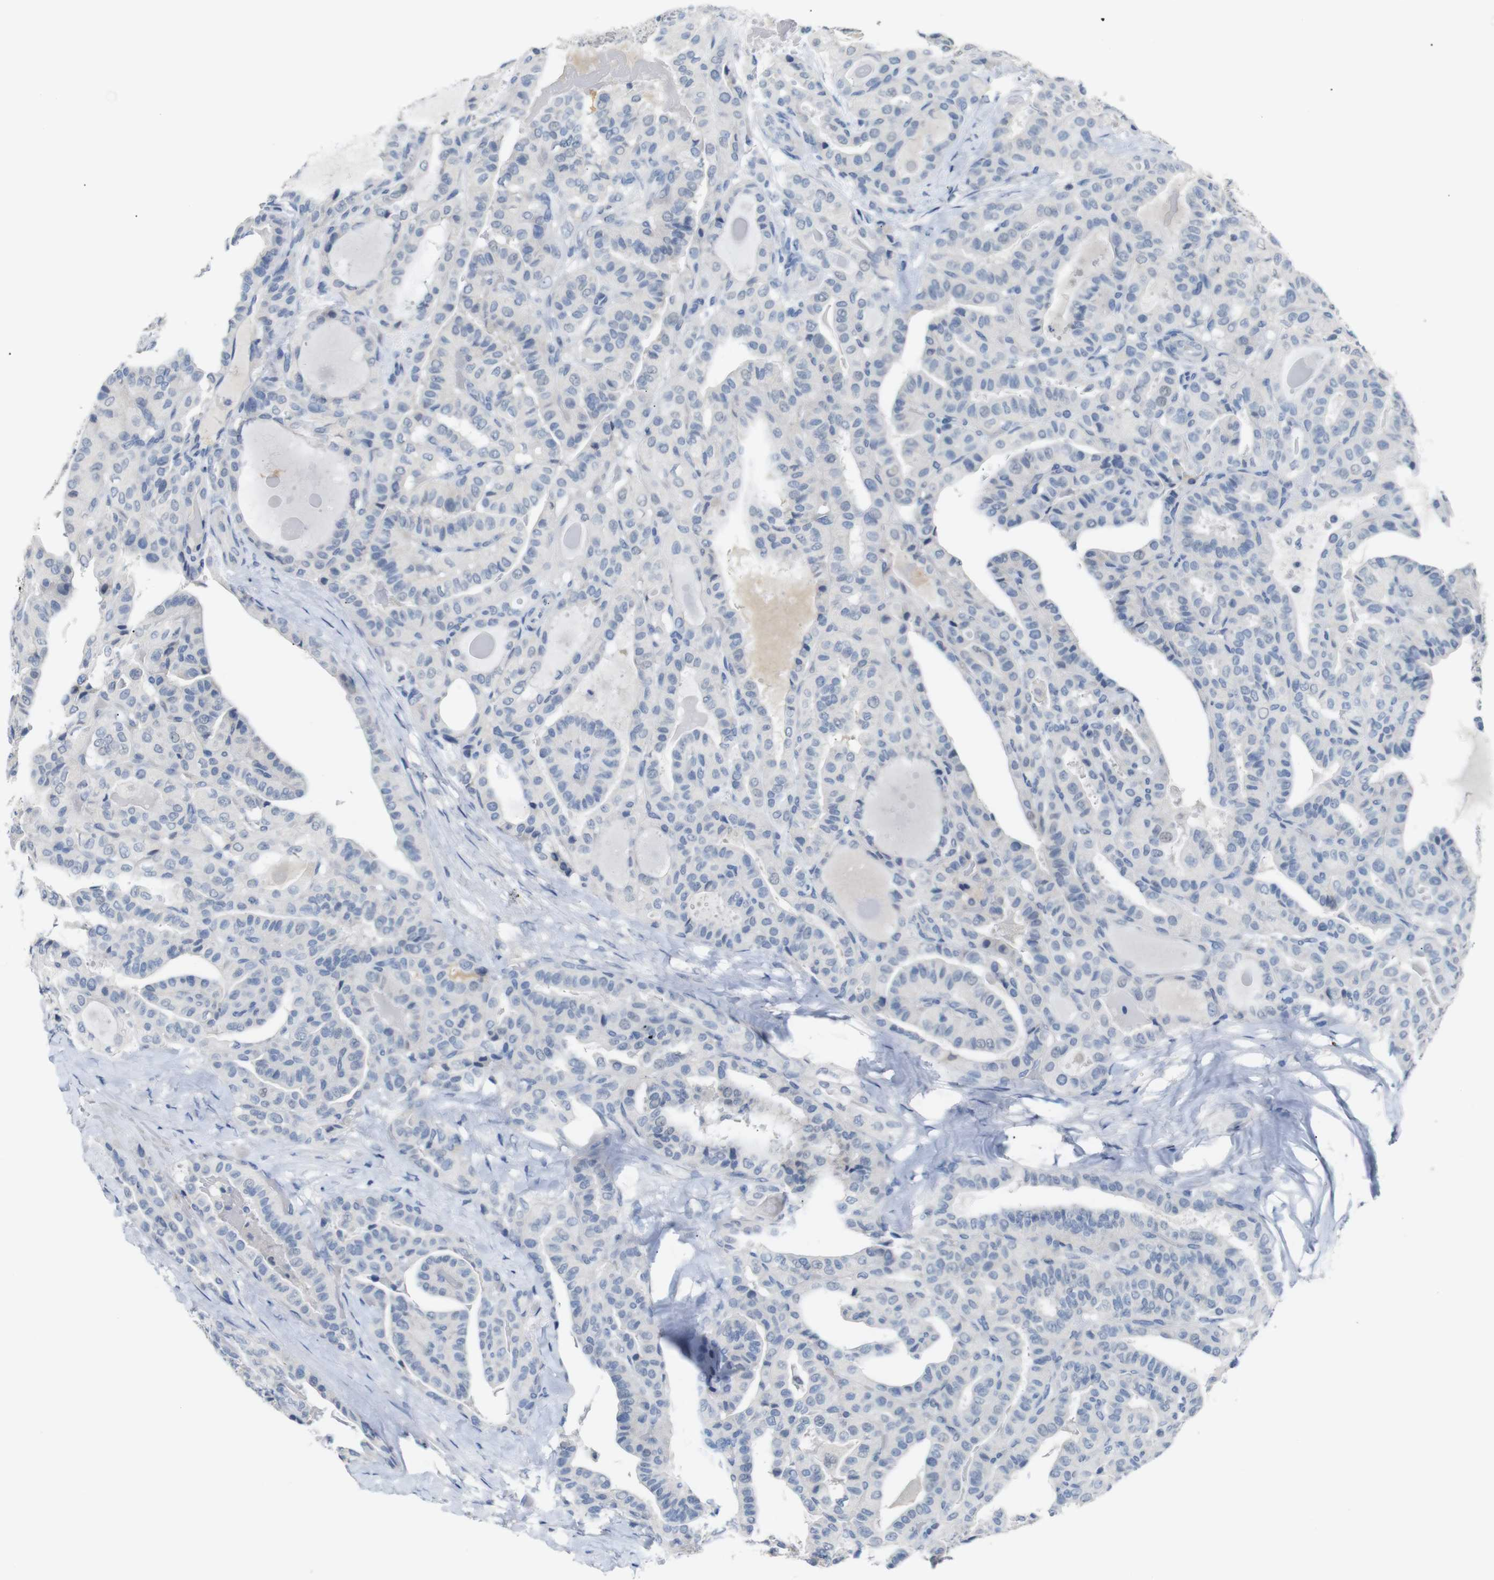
{"staining": {"intensity": "negative", "quantity": "none", "location": "none"}, "tissue": "thyroid cancer", "cell_type": "Tumor cells", "image_type": "cancer", "snomed": [{"axis": "morphology", "description": "Papillary adenocarcinoma, NOS"}, {"axis": "topography", "description": "Thyroid gland"}], "caption": "Immunohistochemistry (IHC) histopathology image of human papillary adenocarcinoma (thyroid) stained for a protein (brown), which demonstrates no positivity in tumor cells. (DAB immunohistochemistry (IHC) visualized using brightfield microscopy, high magnification).", "gene": "CHRM5", "patient": {"sex": "male", "age": 77}}